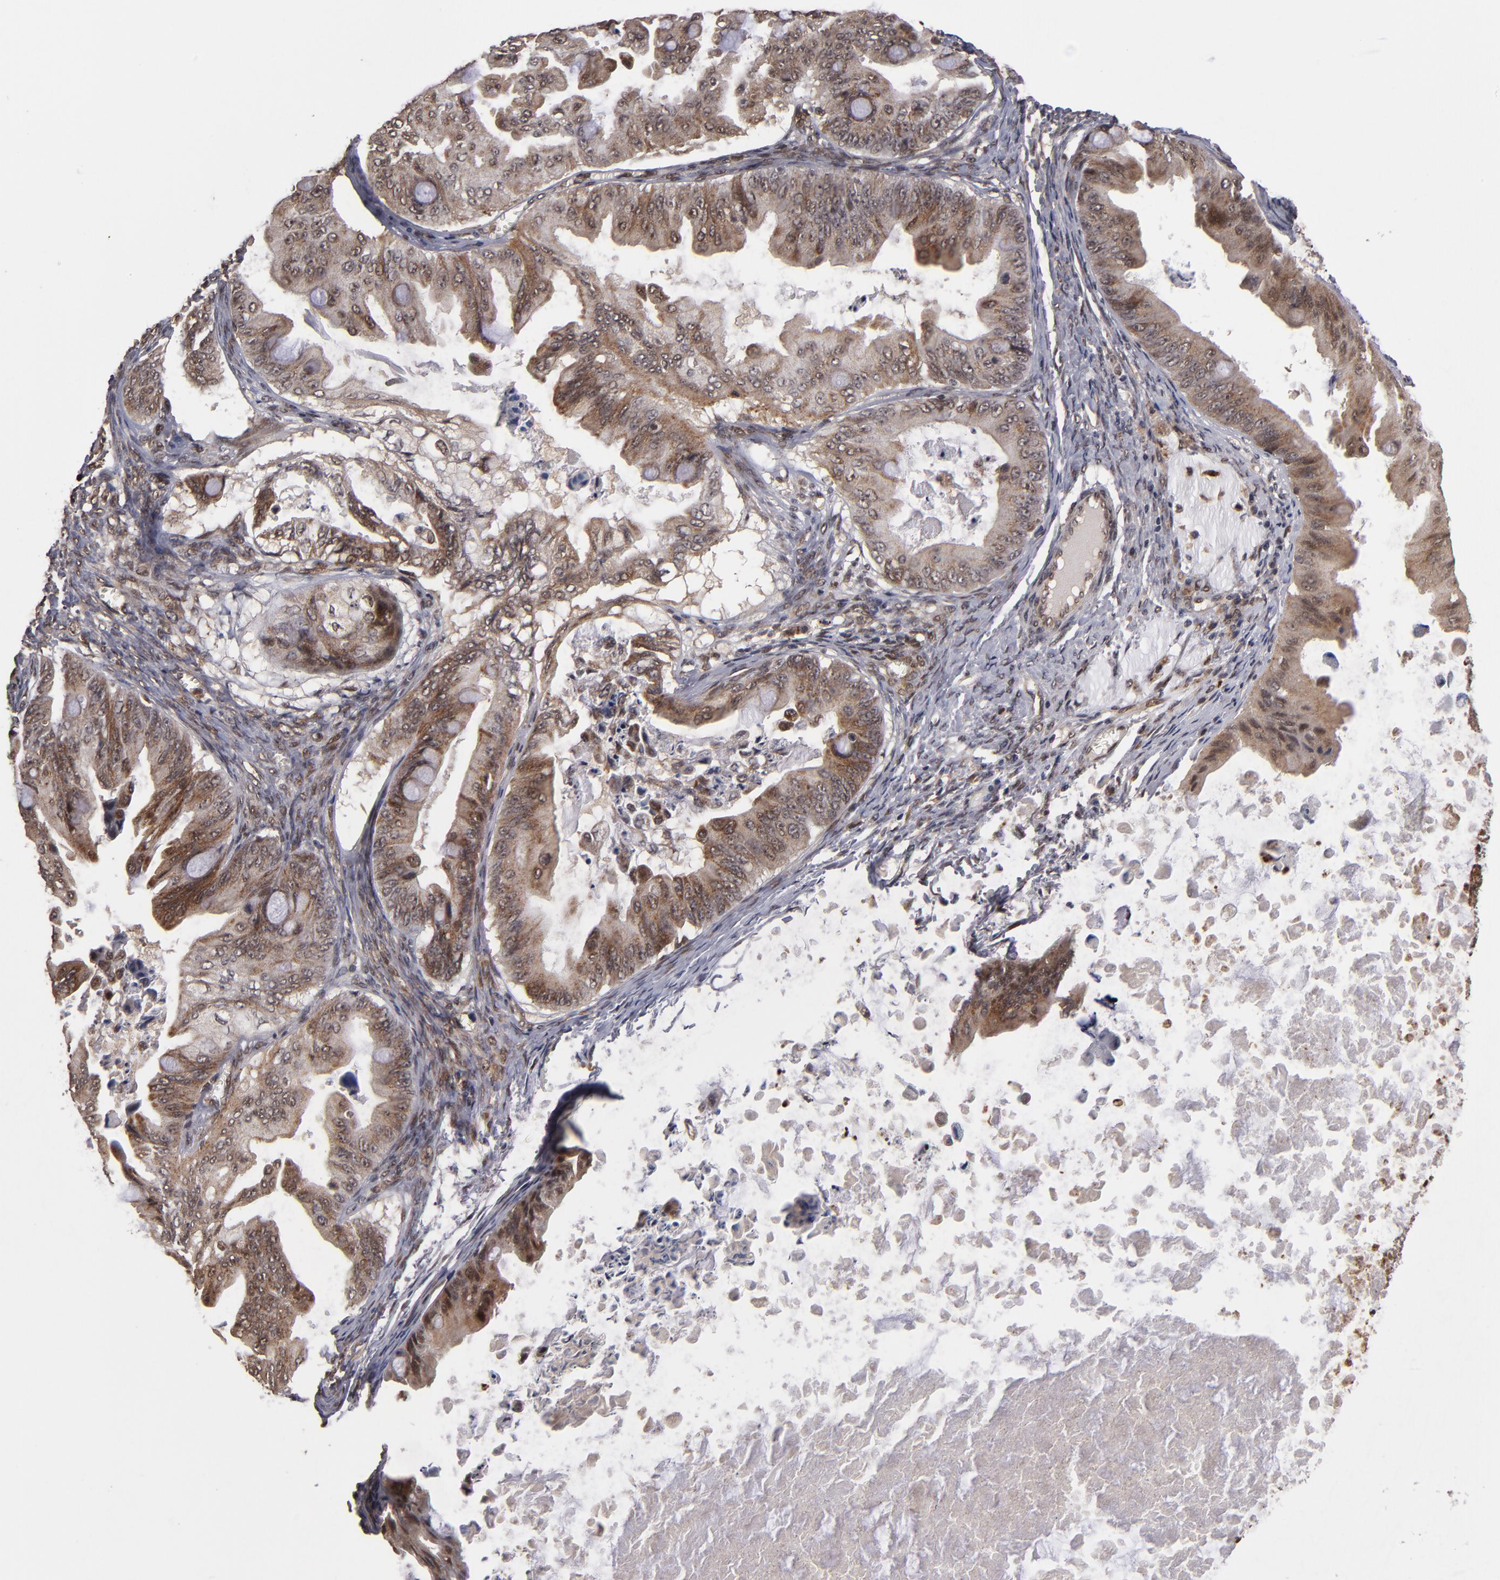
{"staining": {"intensity": "moderate", "quantity": ">75%", "location": "cytoplasmic/membranous"}, "tissue": "ovarian cancer", "cell_type": "Tumor cells", "image_type": "cancer", "snomed": [{"axis": "morphology", "description": "Cystadenocarcinoma, mucinous, NOS"}, {"axis": "topography", "description": "Ovary"}], "caption": "Ovarian cancer (mucinous cystadenocarcinoma) was stained to show a protein in brown. There is medium levels of moderate cytoplasmic/membranous staining in approximately >75% of tumor cells.", "gene": "CUL5", "patient": {"sex": "female", "age": 37}}